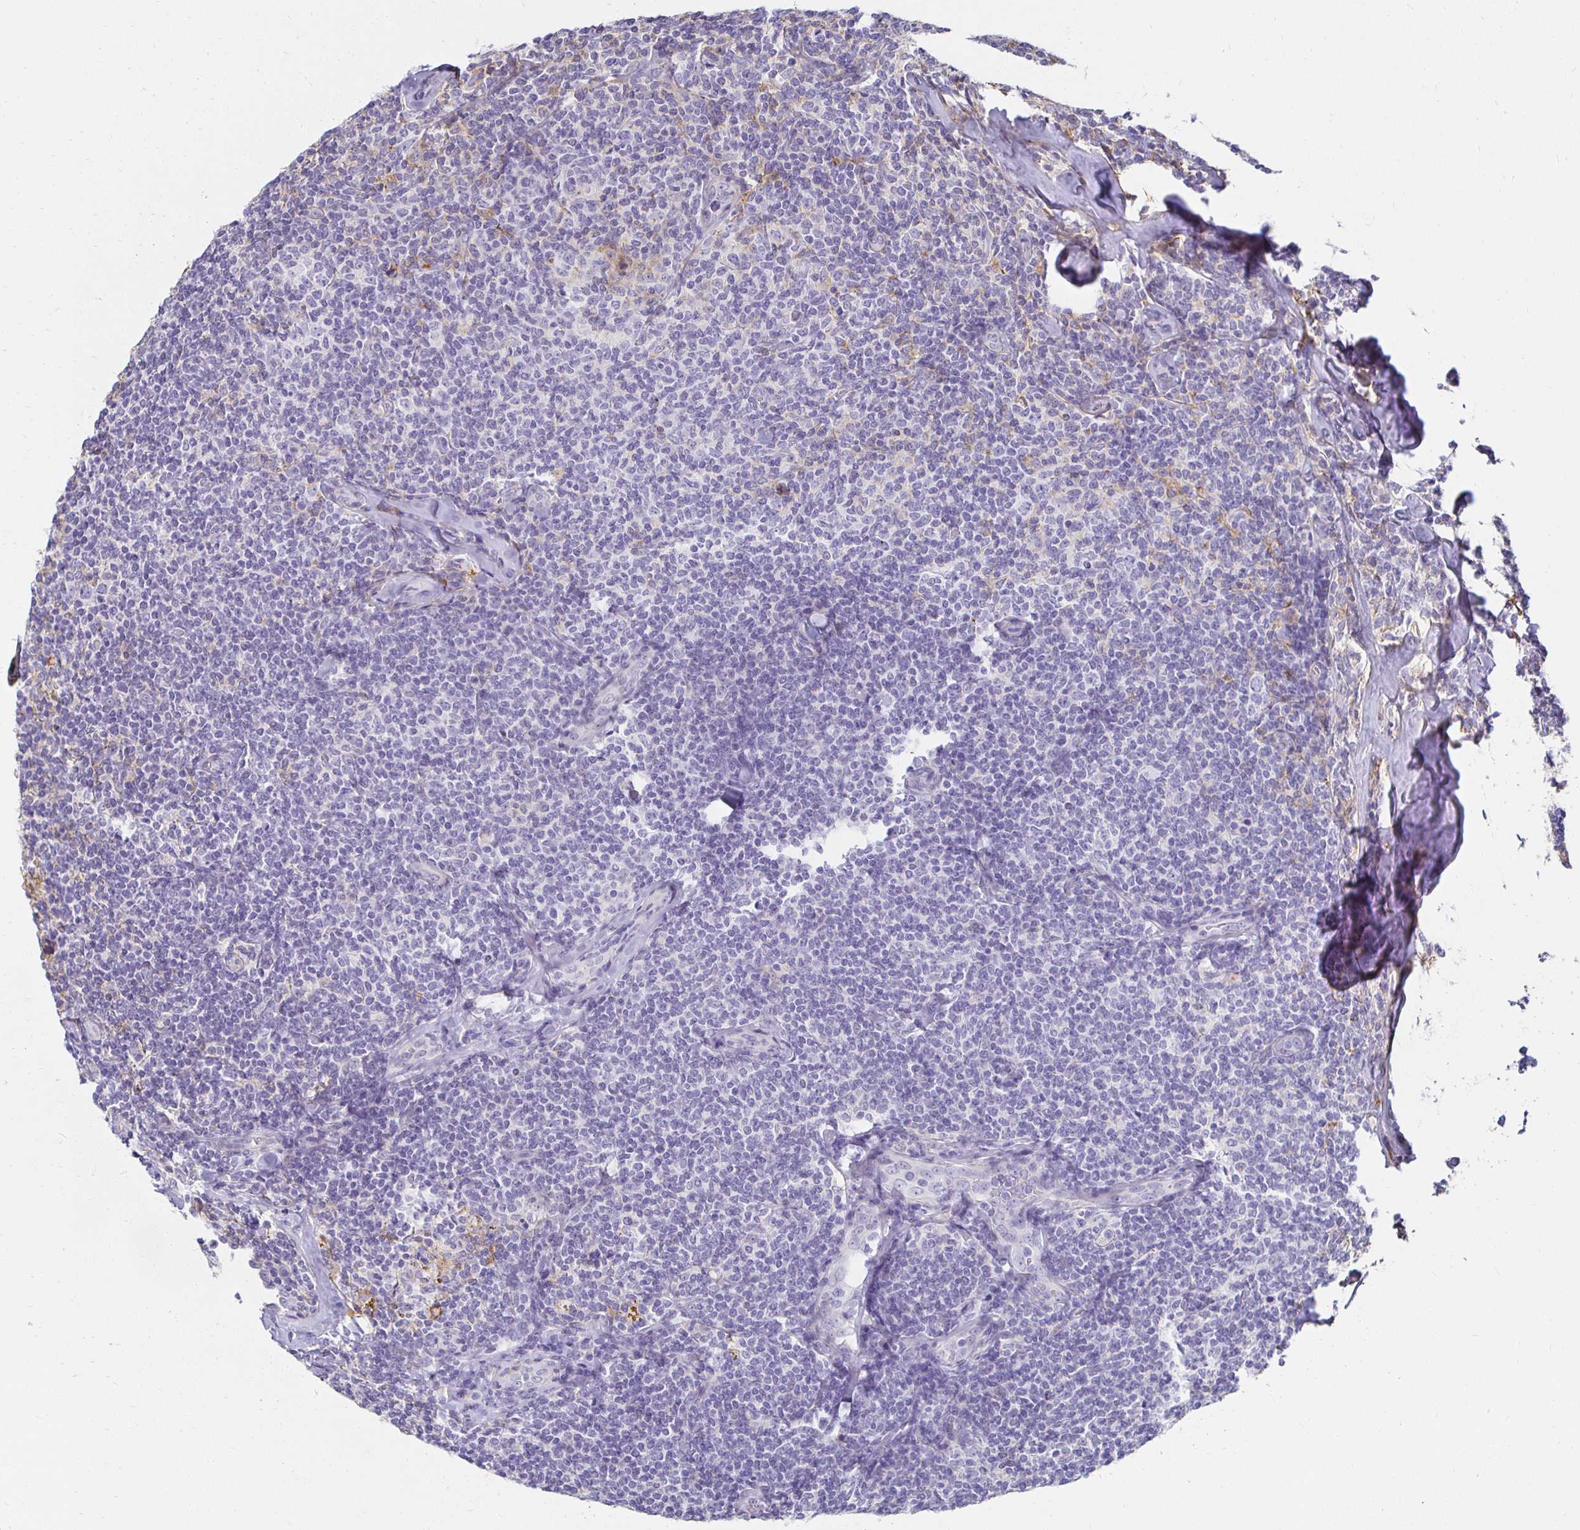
{"staining": {"intensity": "negative", "quantity": "none", "location": "none"}, "tissue": "lymphoma", "cell_type": "Tumor cells", "image_type": "cancer", "snomed": [{"axis": "morphology", "description": "Malignant lymphoma, non-Hodgkin's type, Low grade"}, {"axis": "topography", "description": "Lymph node"}], "caption": "Immunohistochemistry histopathology image of malignant lymphoma, non-Hodgkin's type (low-grade) stained for a protein (brown), which reveals no positivity in tumor cells. (Immunohistochemistry, brightfield microscopy, high magnification).", "gene": "TAS1R3", "patient": {"sex": "female", "age": 56}}